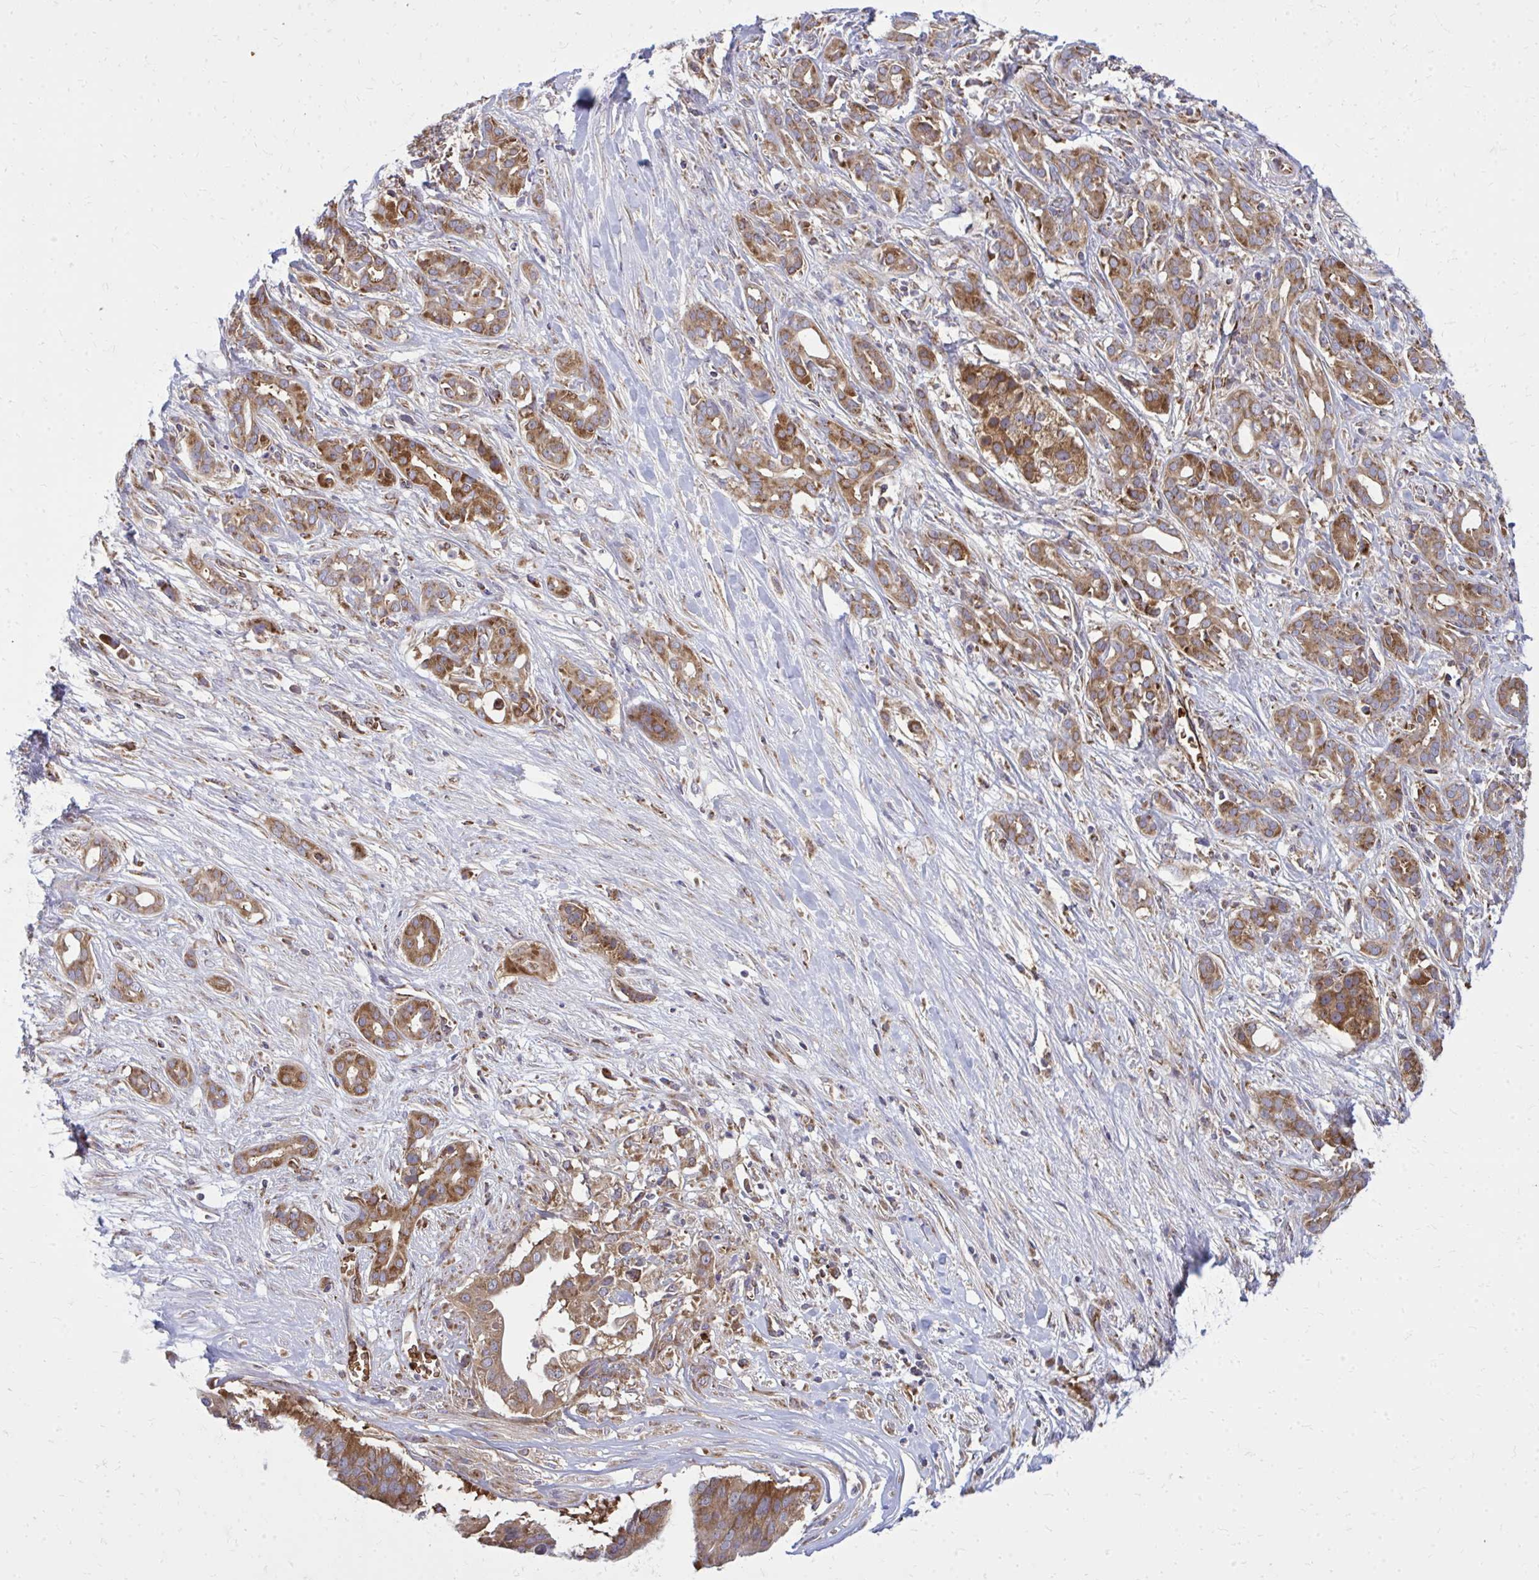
{"staining": {"intensity": "moderate", "quantity": ">75%", "location": "cytoplasmic/membranous"}, "tissue": "pancreatic cancer", "cell_type": "Tumor cells", "image_type": "cancer", "snomed": [{"axis": "morphology", "description": "Adenocarcinoma, NOS"}, {"axis": "topography", "description": "Pancreas"}], "caption": "This is an image of IHC staining of pancreatic cancer, which shows moderate positivity in the cytoplasmic/membranous of tumor cells.", "gene": "PDK4", "patient": {"sex": "male", "age": 61}}